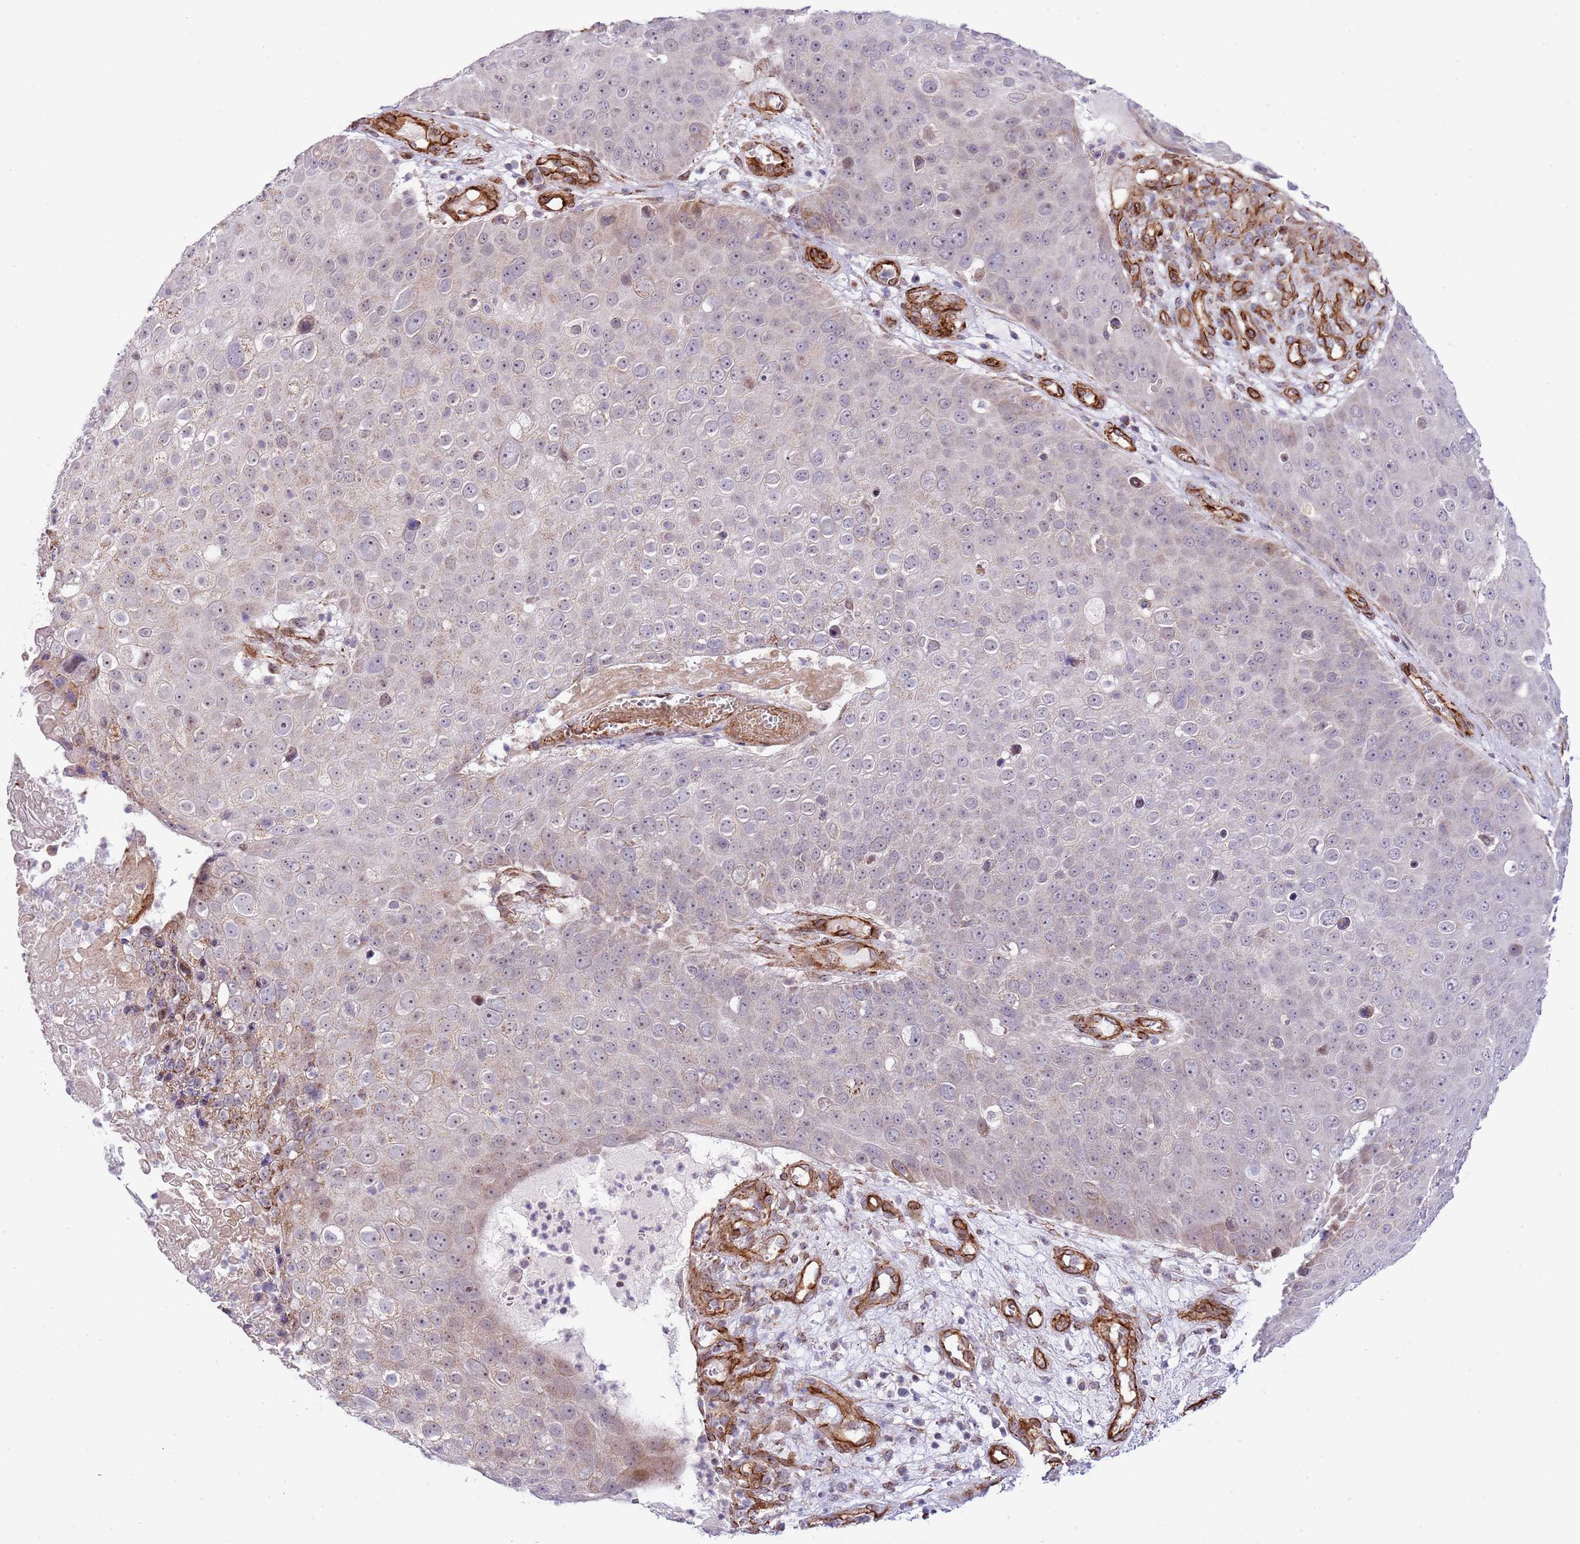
{"staining": {"intensity": "weak", "quantity": "<25%", "location": "cytoplasmic/membranous,nuclear"}, "tissue": "skin cancer", "cell_type": "Tumor cells", "image_type": "cancer", "snomed": [{"axis": "morphology", "description": "Squamous cell carcinoma, NOS"}, {"axis": "topography", "description": "Skin"}], "caption": "IHC of human skin cancer (squamous cell carcinoma) reveals no positivity in tumor cells.", "gene": "NEK3", "patient": {"sex": "male", "age": 71}}